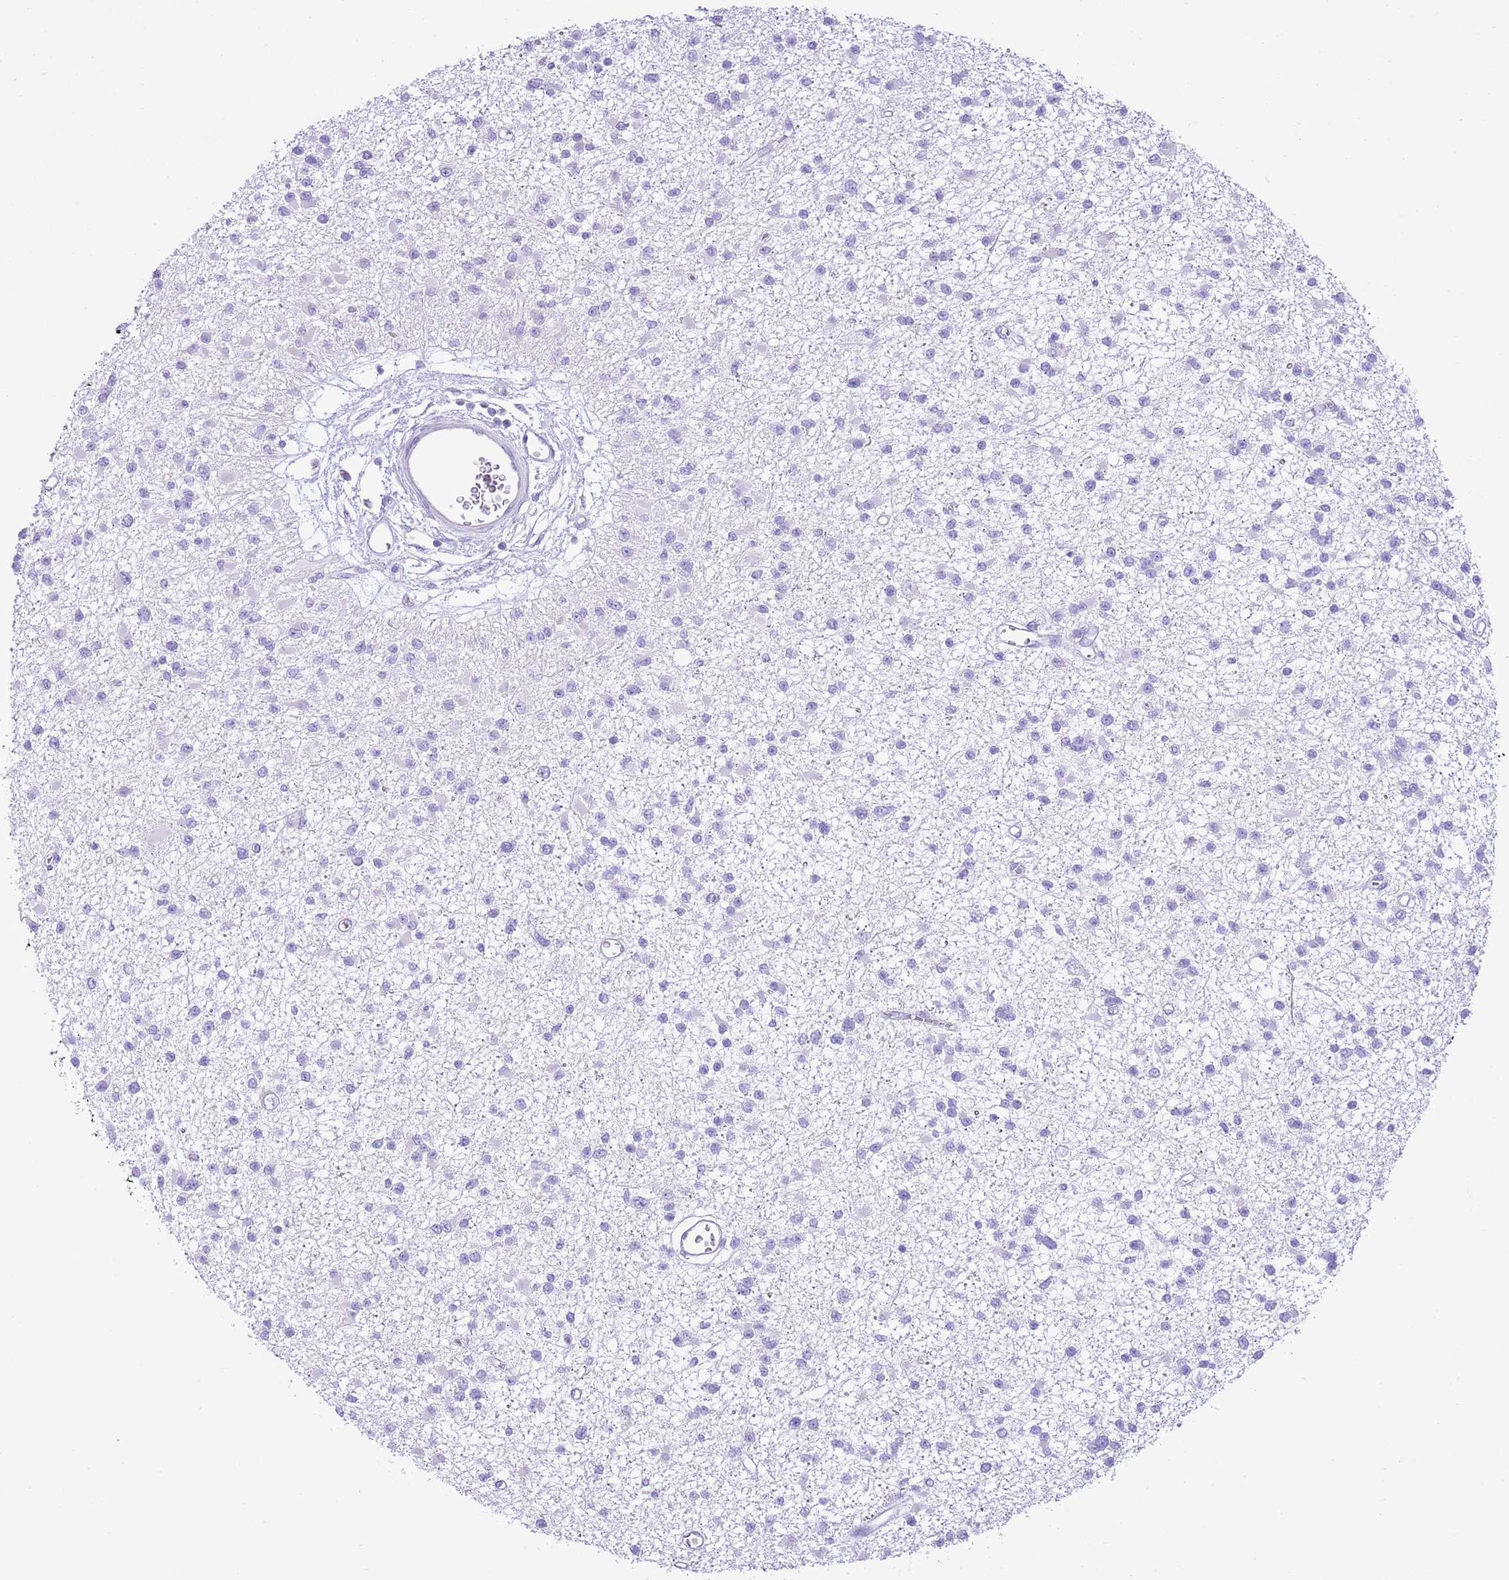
{"staining": {"intensity": "negative", "quantity": "none", "location": "none"}, "tissue": "glioma", "cell_type": "Tumor cells", "image_type": "cancer", "snomed": [{"axis": "morphology", "description": "Glioma, malignant, Low grade"}, {"axis": "topography", "description": "Brain"}], "caption": "Tumor cells show no significant protein positivity in low-grade glioma (malignant).", "gene": "AAR2", "patient": {"sex": "female", "age": 22}}